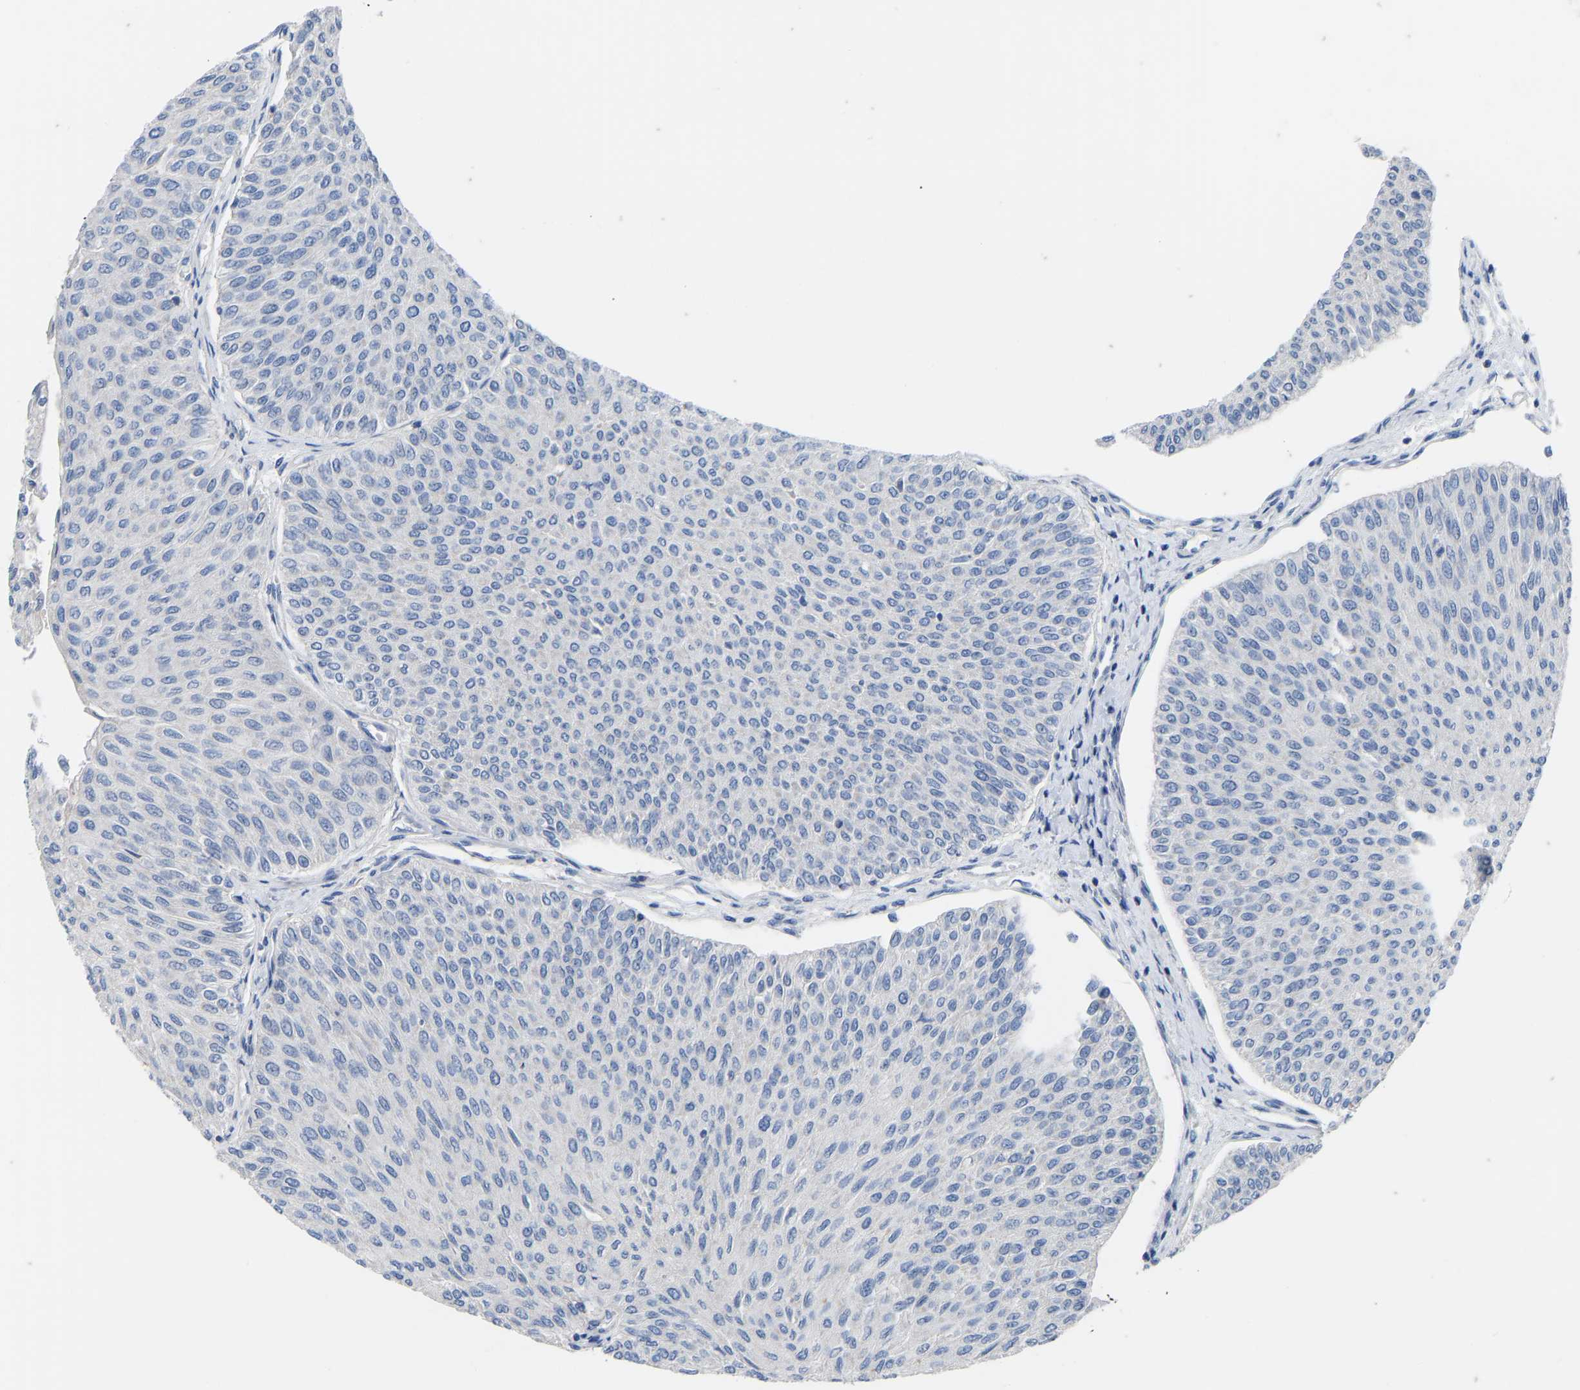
{"staining": {"intensity": "negative", "quantity": "none", "location": "none"}, "tissue": "urothelial cancer", "cell_type": "Tumor cells", "image_type": "cancer", "snomed": [{"axis": "morphology", "description": "Urothelial carcinoma, Low grade"}, {"axis": "topography", "description": "Urinary bladder"}], "caption": "Urothelial carcinoma (low-grade) stained for a protein using IHC exhibits no positivity tumor cells.", "gene": "OLIG2", "patient": {"sex": "male", "age": 78}}